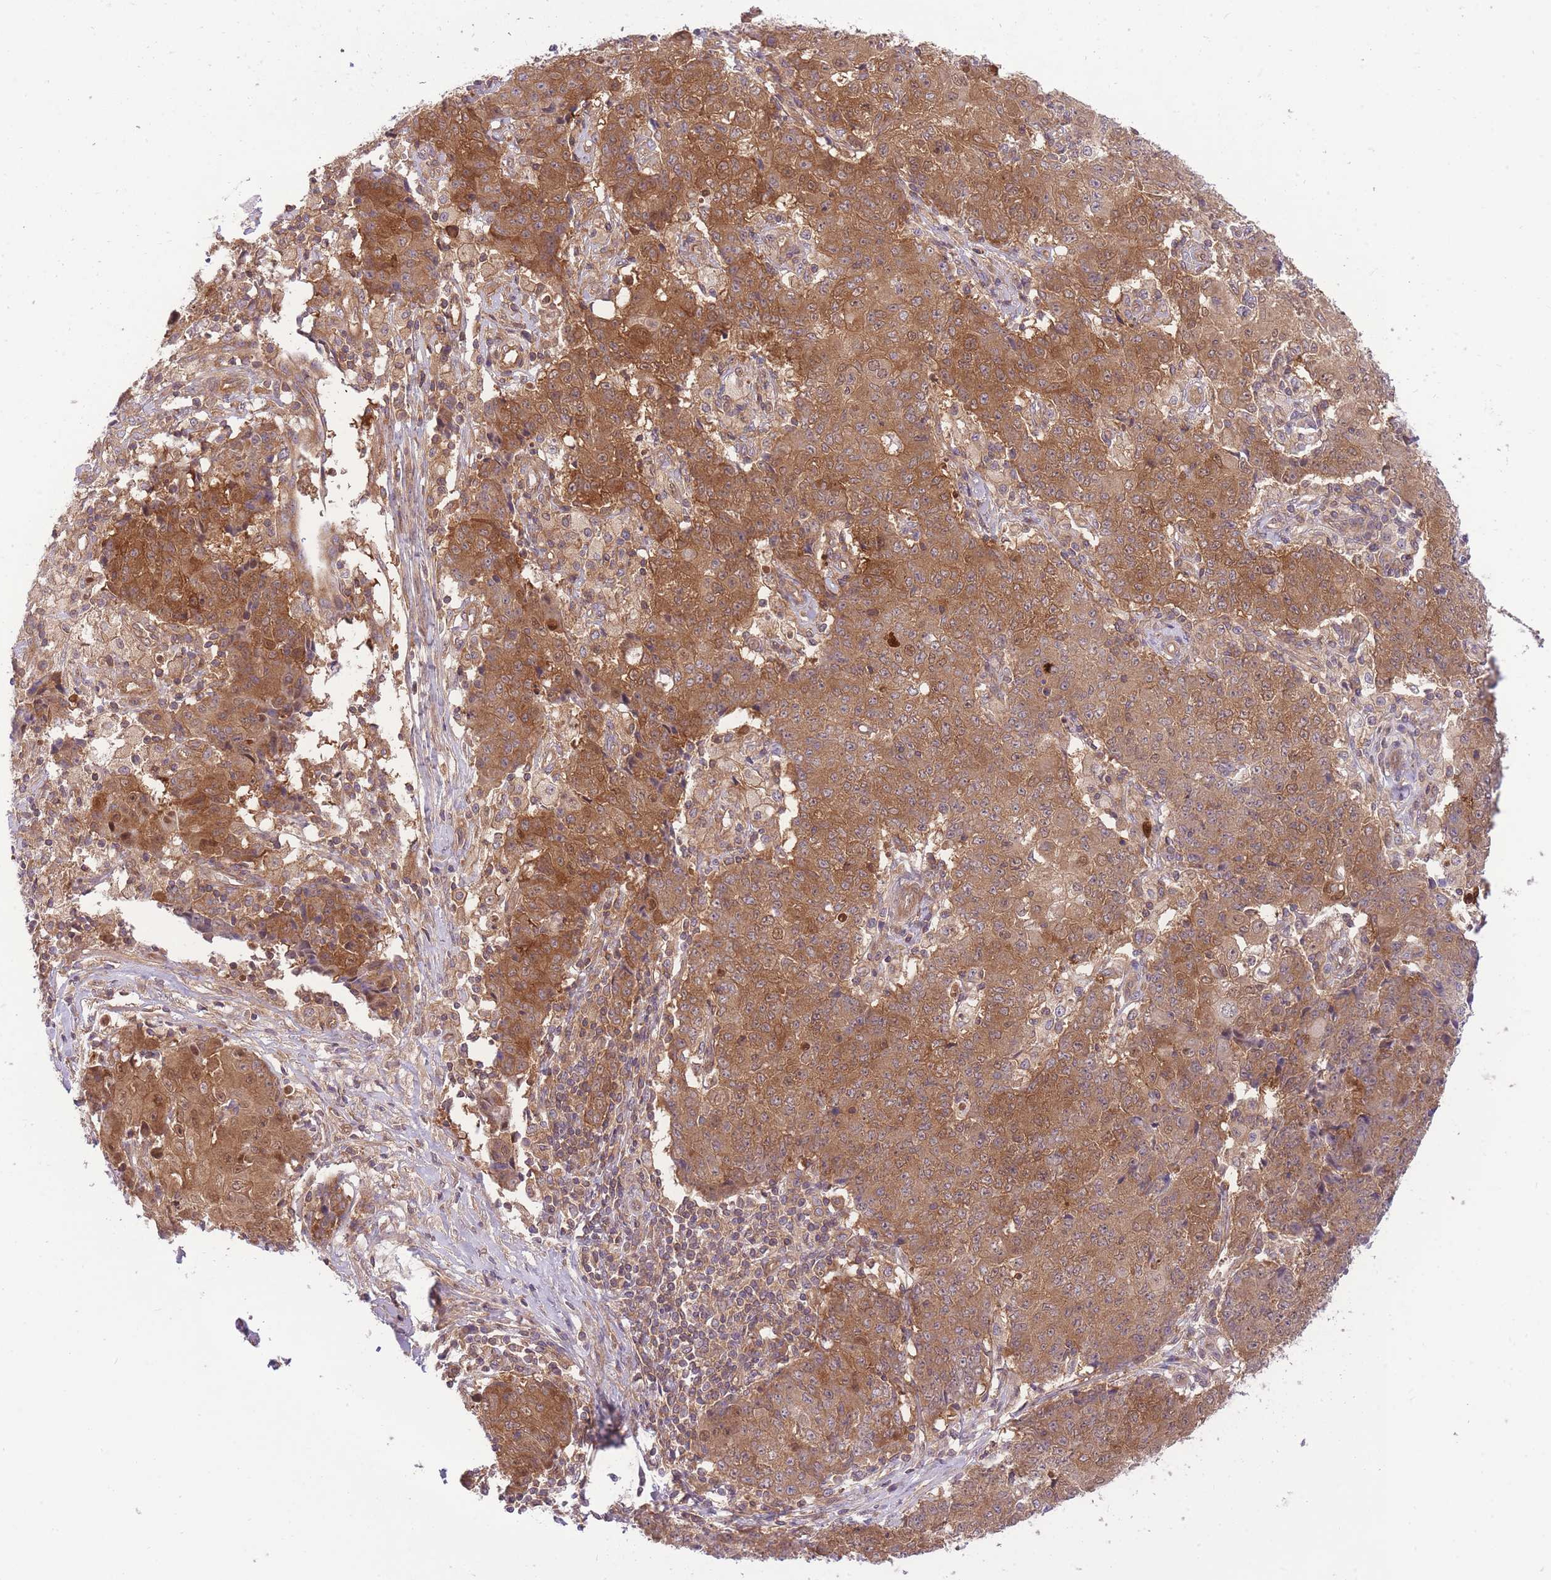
{"staining": {"intensity": "strong", "quantity": ">75%", "location": "cytoplasmic/membranous,nuclear"}, "tissue": "ovarian cancer", "cell_type": "Tumor cells", "image_type": "cancer", "snomed": [{"axis": "morphology", "description": "Carcinoma, endometroid"}, {"axis": "topography", "description": "Ovary"}], "caption": "A photomicrograph of human ovarian endometroid carcinoma stained for a protein shows strong cytoplasmic/membranous and nuclear brown staining in tumor cells.", "gene": "PREP", "patient": {"sex": "female", "age": 42}}